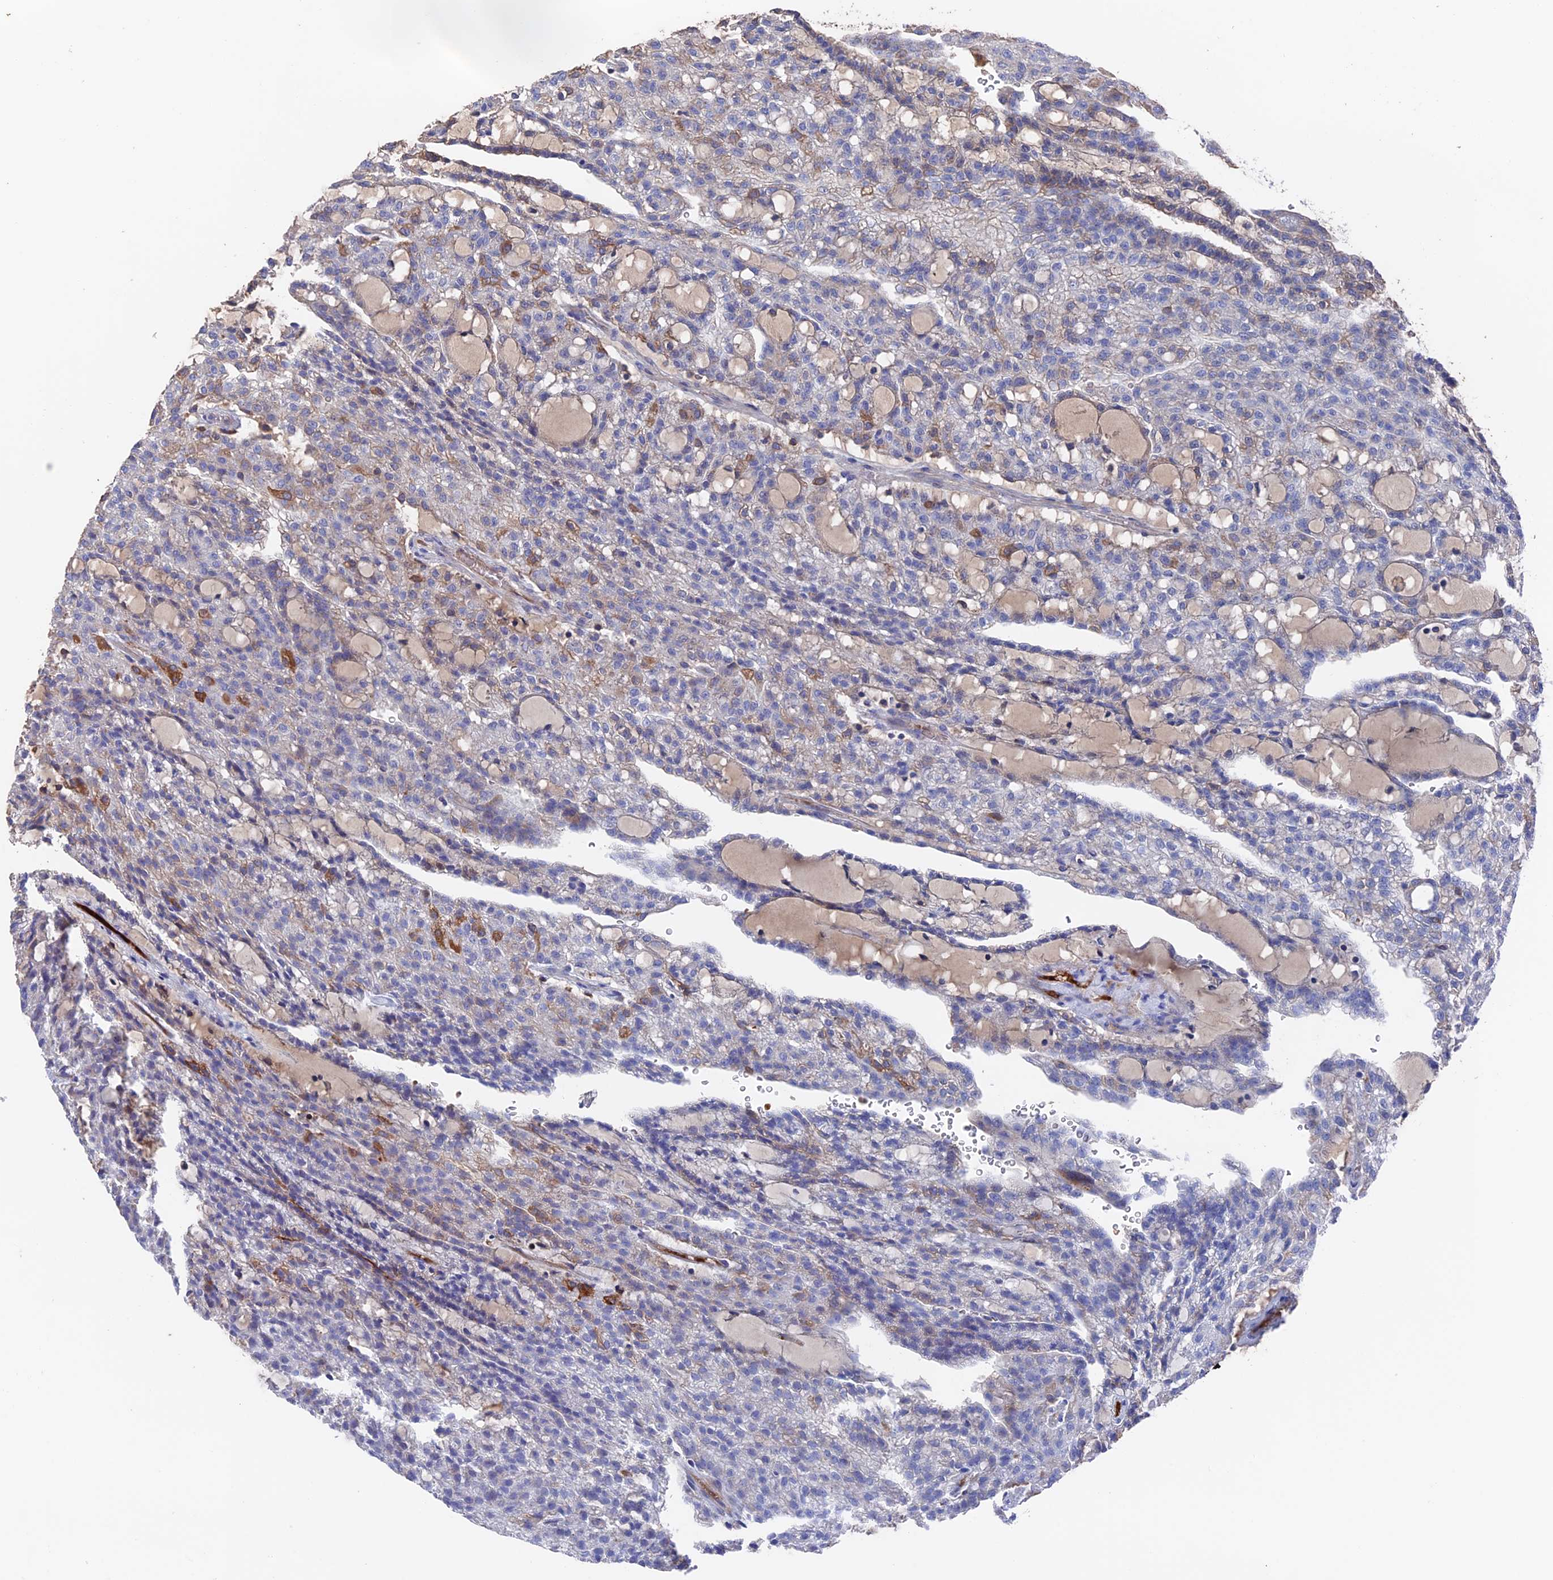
{"staining": {"intensity": "moderate", "quantity": "<25%", "location": "cytoplasmic/membranous"}, "tissue": "renal cancer", "cell_type": "Tumor cells", "image_type": "cancer", "snomed": [{"axis": "morphology", "description": "Adenocarcinoma, NOS"}, {"axis": "topography", "description": "Kidney"}], "caption": "Protein expression analysis of human renal cancer (adenocarcinoma) reveals moderate cytoplasmic/membranous positivity in approximately <25% of tumor cells.", "gene": "HPF1", "patient": {"sex": "male", "age": 63}}